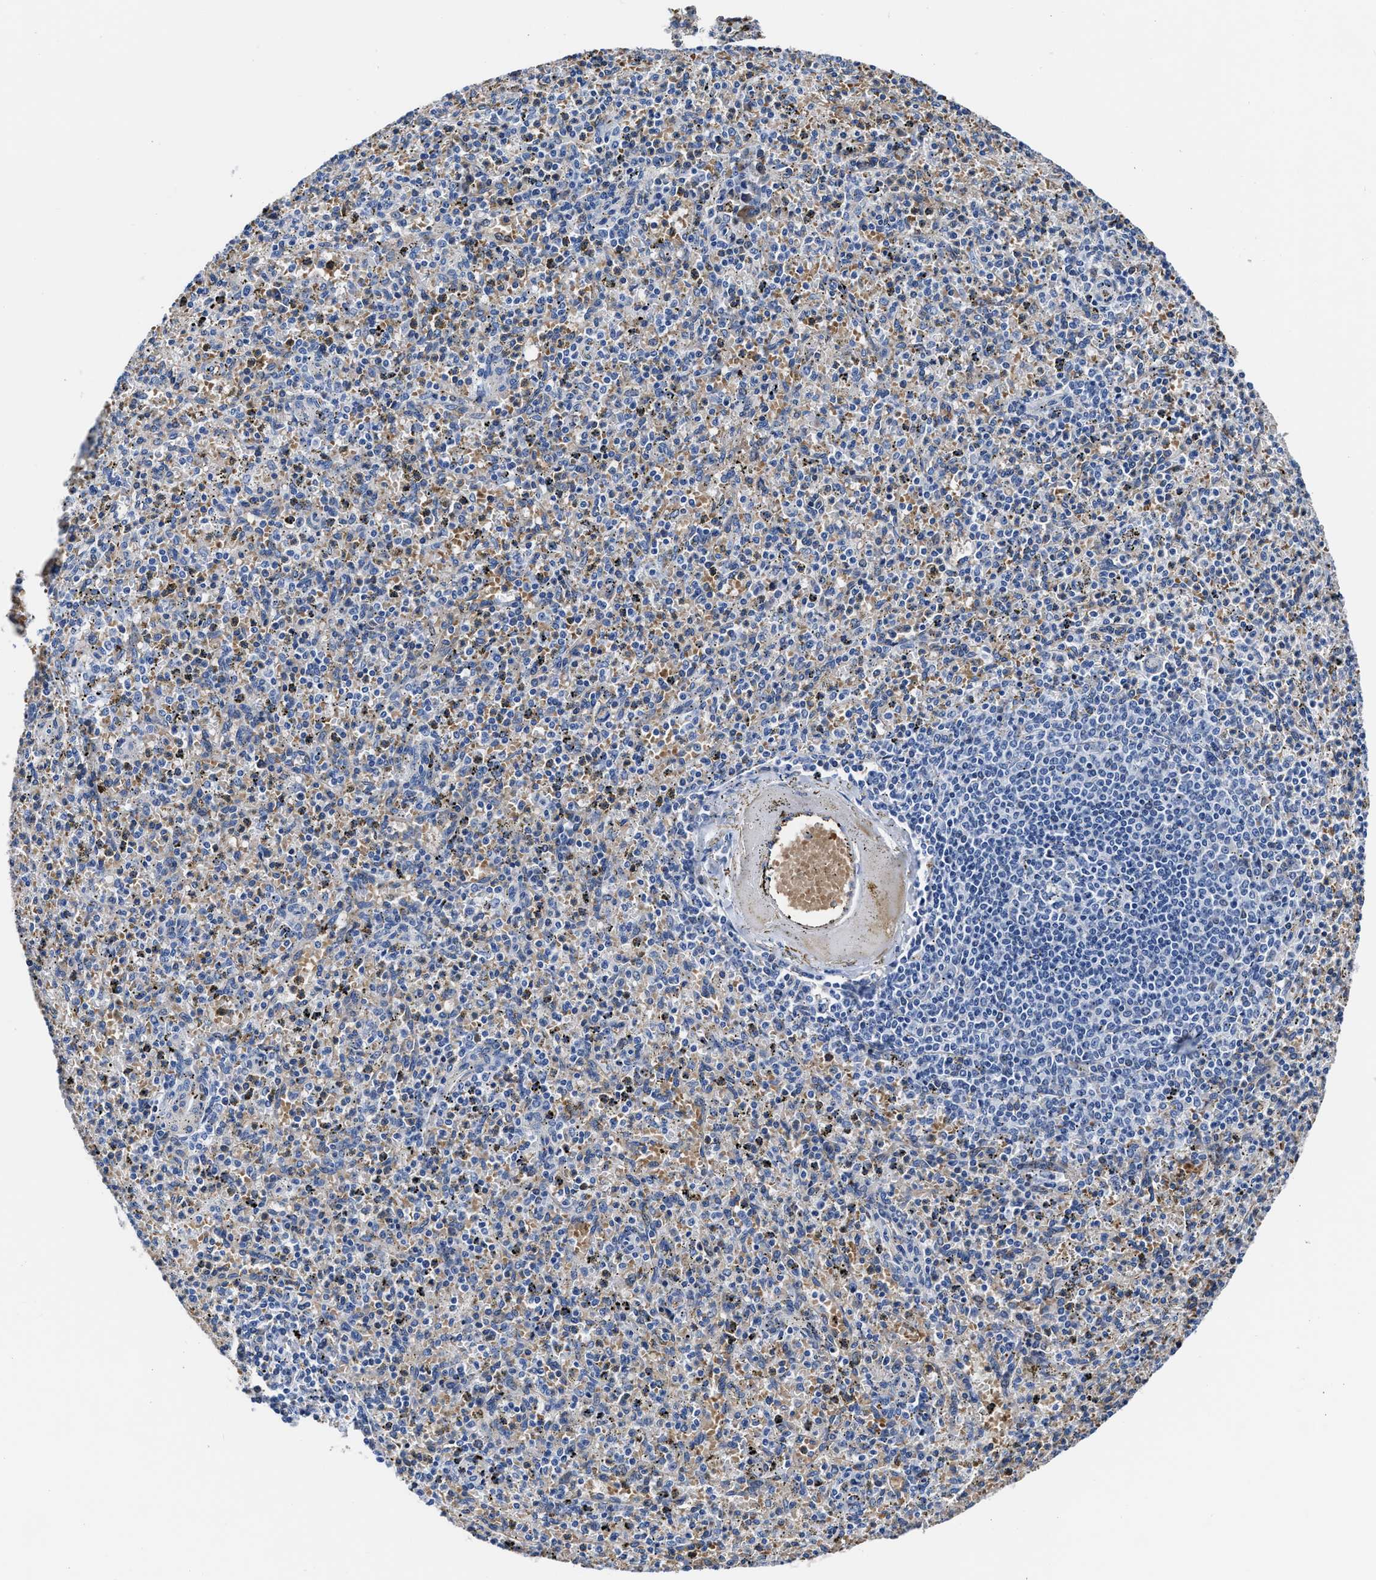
{"staining": {"intensity": "negative", "quantity": "none", "location": "none"}, "tissue": "spleen", "cell_type": "Cells in red pulp", "image_type": "normal", "snomed": [{"axis": "morphology", "description": "Normal tissue, NOS"}, {"axis": "topography", "description": "Spleen"}], "caption": "There is no significant positivity in cells in red pulp of spleen. Brightfield microscopy of immunohistochemistry (IHC) stained with DAB (3,3'-diaminobenzidine) (brown) and hematoxylin (blue), captured at high magnification.", "gene": "KCNMB3", "patient": {"sex": "male", "age": 72}}